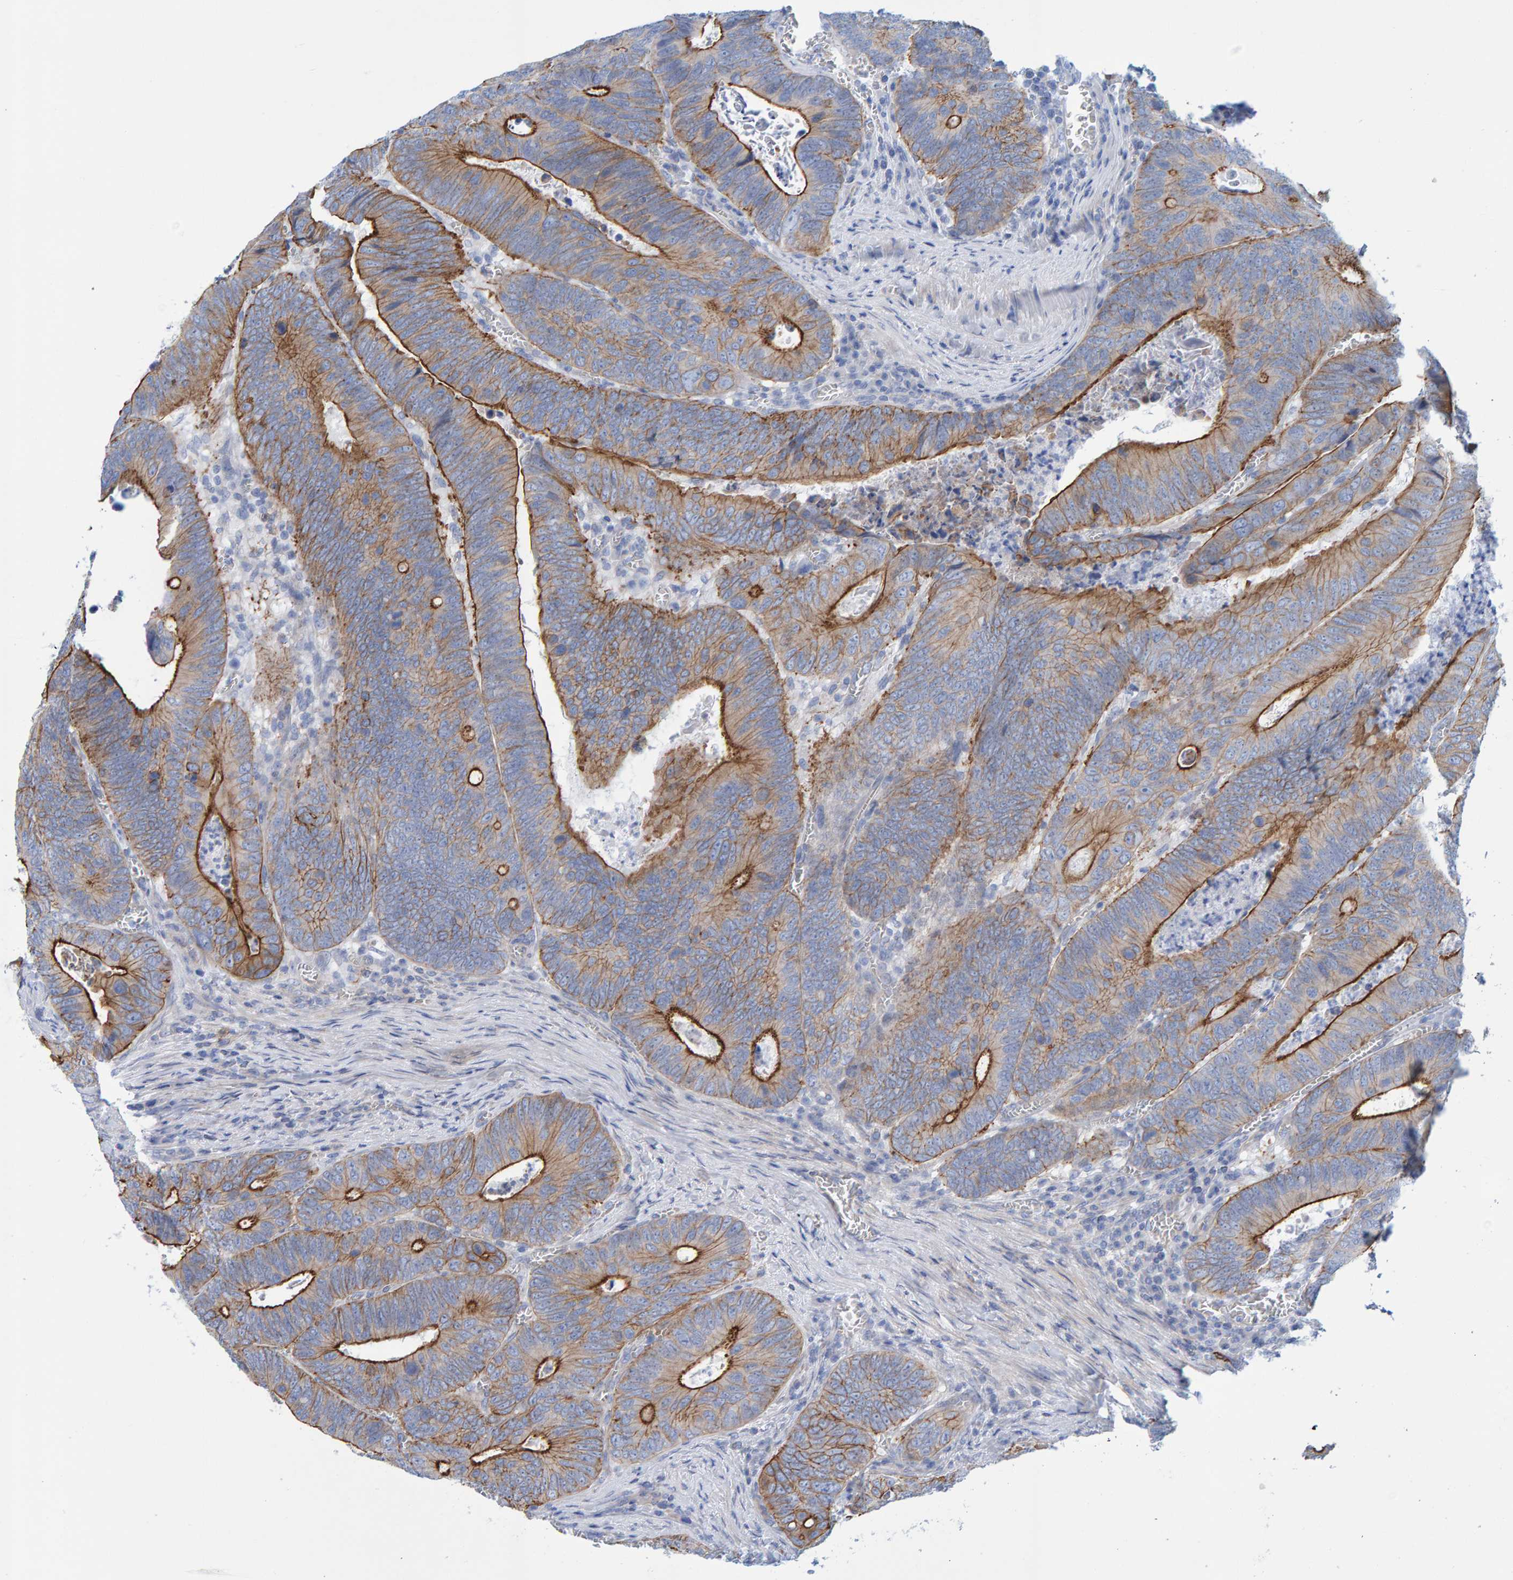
{"staining": {"intensity": "moderate", "quantity": ">75%", "location": "cytoplasmic/membranous"}, "tissue": "colorectal cancer", "cell_type": "Tumor cells", "image_type": "cancer", "snomed": [{"axis": "morphology", "description": "Inflammation, NOS"}, {"axis": "morphology", "description": "Adenocarcinoma, NOS"}, {"axis": "topography", "description": "Colon"}], "caption": "This is an image of IHC staining of adenocarcinoma (colorectal), which shows moderate positivity in the cytoplasmic/membranous of tumor cells.", "gene": "JAKMIP3", "patient": {"sex": "male", "age": 72}}